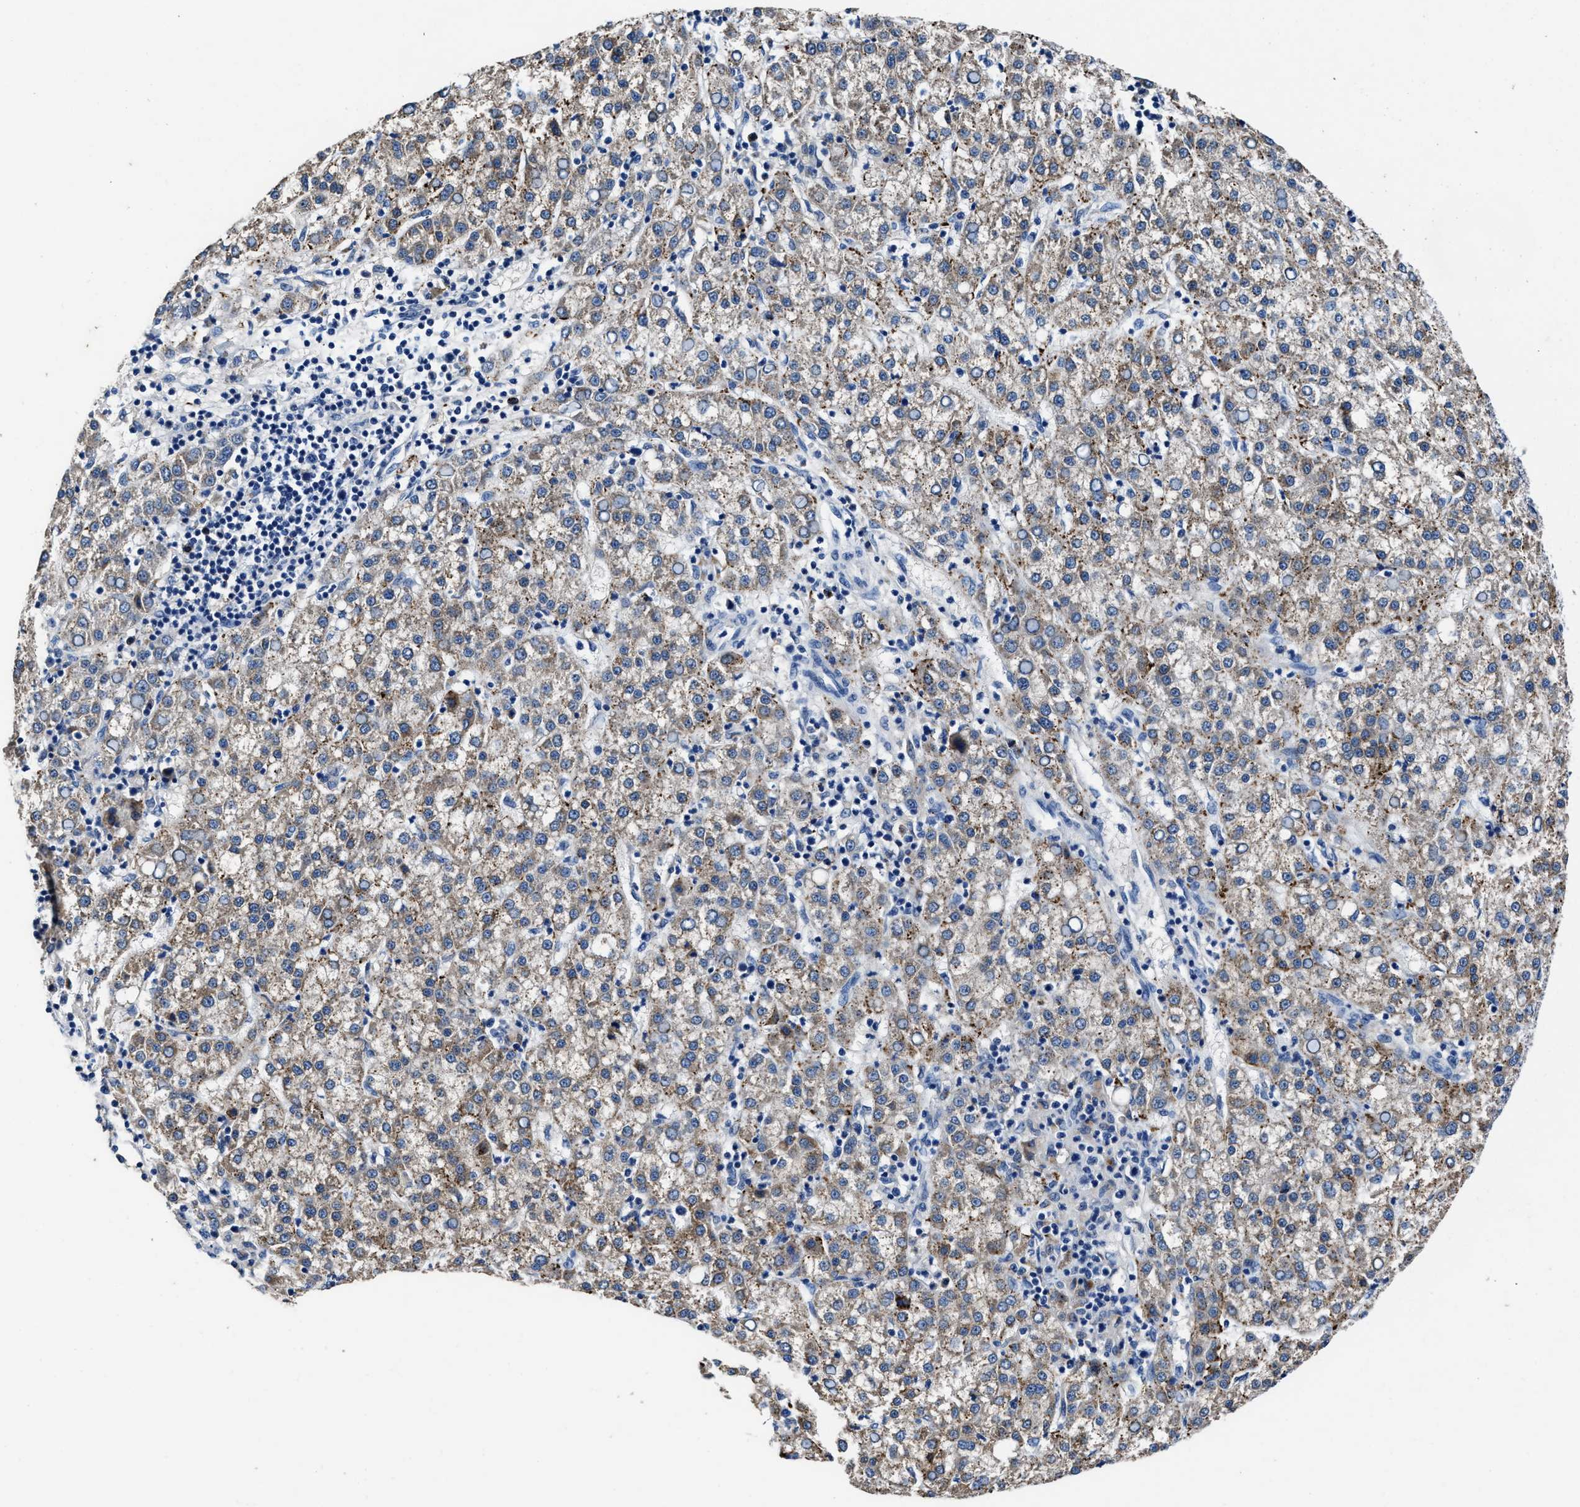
{"staining": {"intensity": "weak", "quantity": ">75%", "location": "cytoplasmic/membranous"}, "tissue": "liver cancer", "cell_type": "Tumor cells", "image_type": "cancer", "snomed": [{"axis": "morphology", "description": "Carcinoma, Hepatocellular, NOS"}, {"axis": "topography", "description": "Liver"}], "caption": "Protein staining displays weak cytoplasmic/membranous staining in approximately >75% of tumor cells in hepatocellular carcinoma (liver).", "gene": "UBR4", "patient": {"sex": "female", "age": 58}}